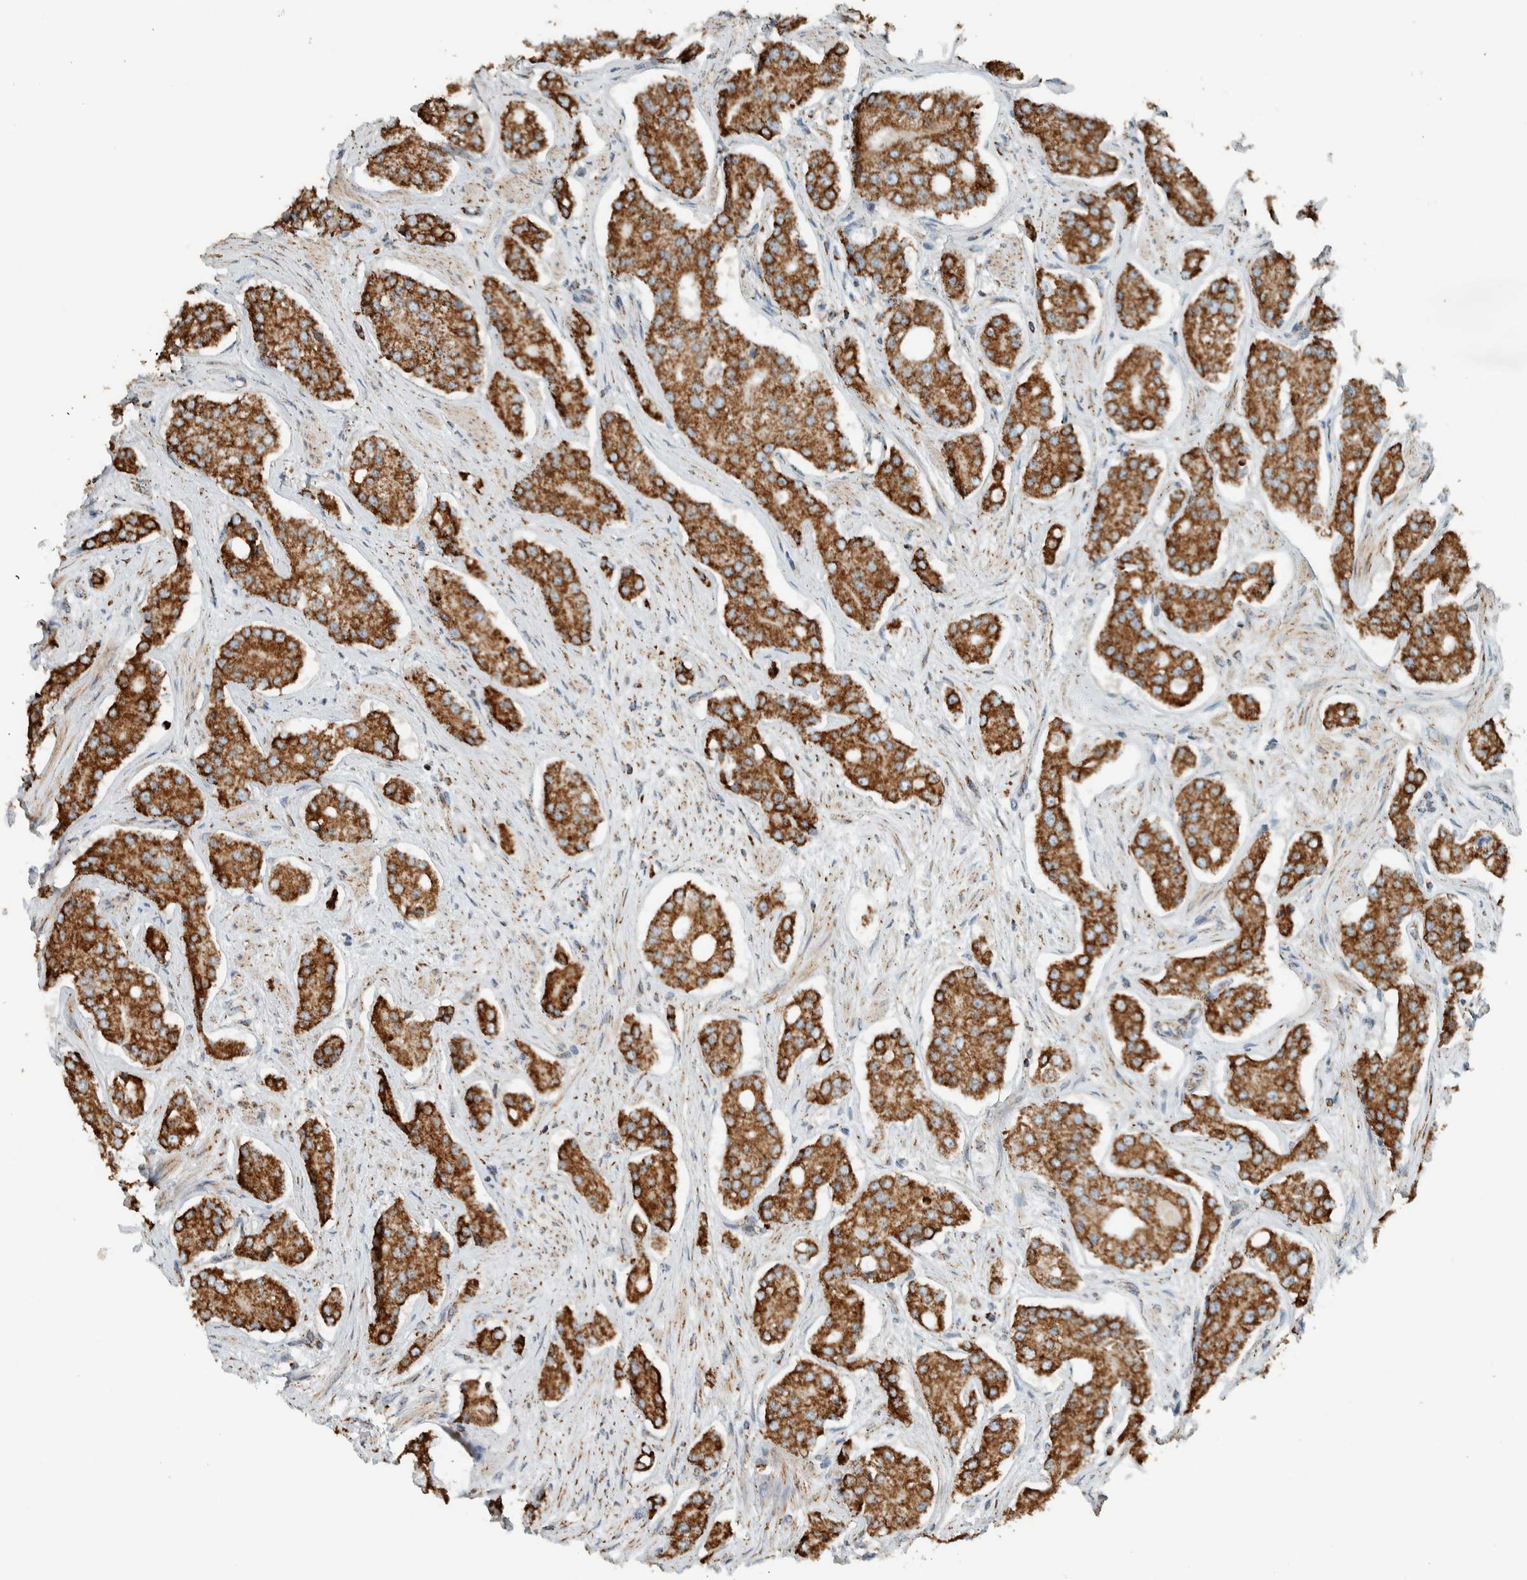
{"staining": {"intensity": "strong", "quantity": ">75%", "location": "cytoplasmic/membranous"}, "tissue": "prostate cancer", "cell_type": "Tumor cells", "image_type": "cancer", "snomed": [{"axis": "morphology", "description": "Adenocarcinoma, High grade"}, {"axis": "topography", "description": "Prostate"}], "caption": "IHC micrograph of neoplastic tissue: human adenocarcinoma (high-grade) (prostate) stained using immunohistochemistry demonstrates high levels of strong protein expression localized specifically in the cytoplasmic/membranous of tumor cells, appearing as a cytoplasmic/membranous brown color.", "gene": "ZNF454", "patient": {"sex": "male", "age": 71}}